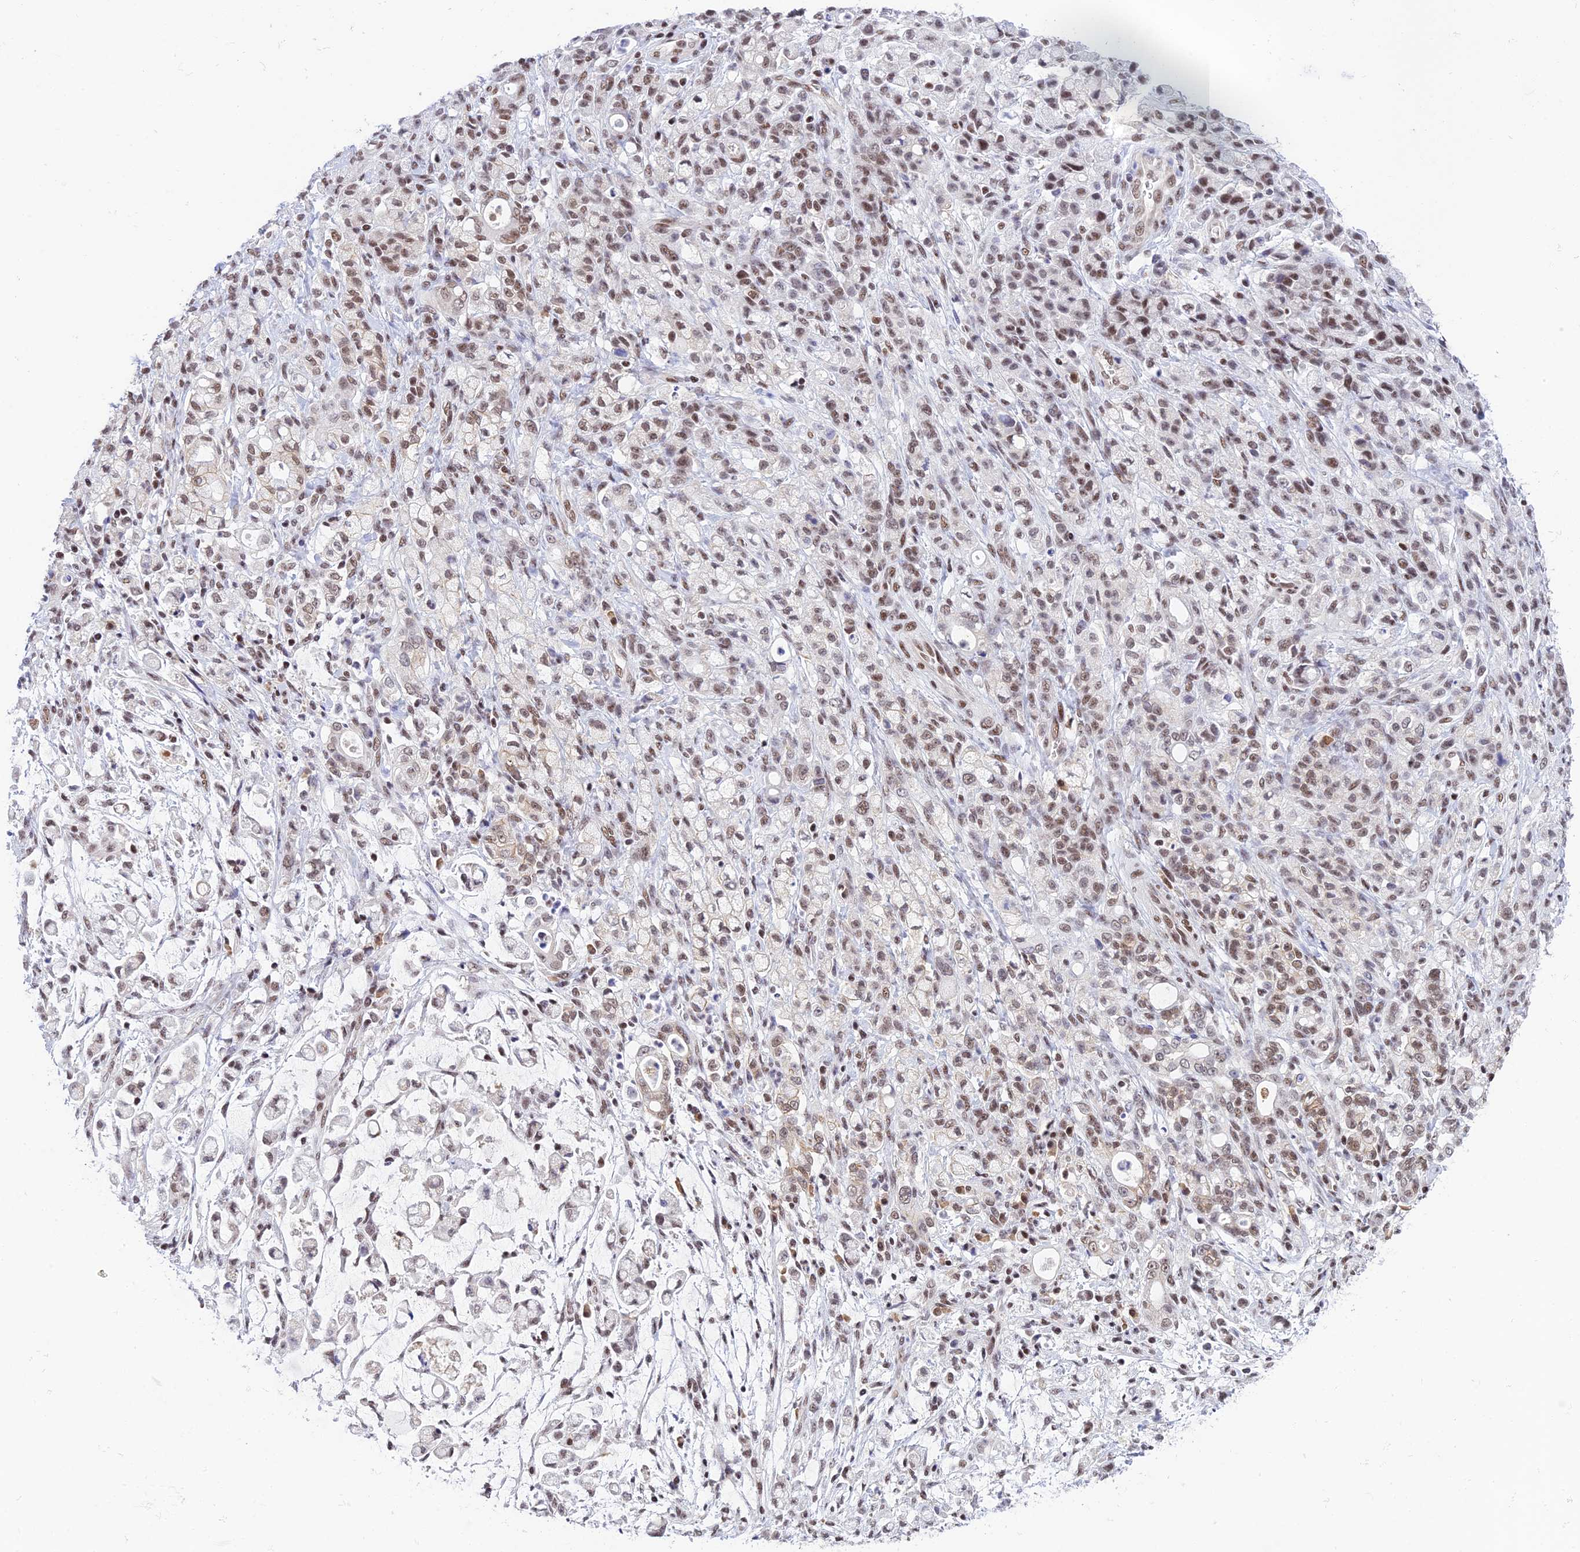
{"staining": {"intensity": "moderate", "quantity": ">75%", "location": "nuclear"}, "tissue": "stomach cancer", "cell_type": "Tumor cells", "image_type": "cancer", "snomed": [{"axis": "morphology", "description": "Adenocarcinoma, NOS"}, {"axis": "topography", "description": "Stomach"}], "caption": "The micrograph shows immunohistochemical staining of adenocarcinoma (stomach). There is moderate nuclear positivity is seen in approximately >75% of tumor cells.", "gene": "THAP11", "patient": {"sex": "female", "age": 60}}